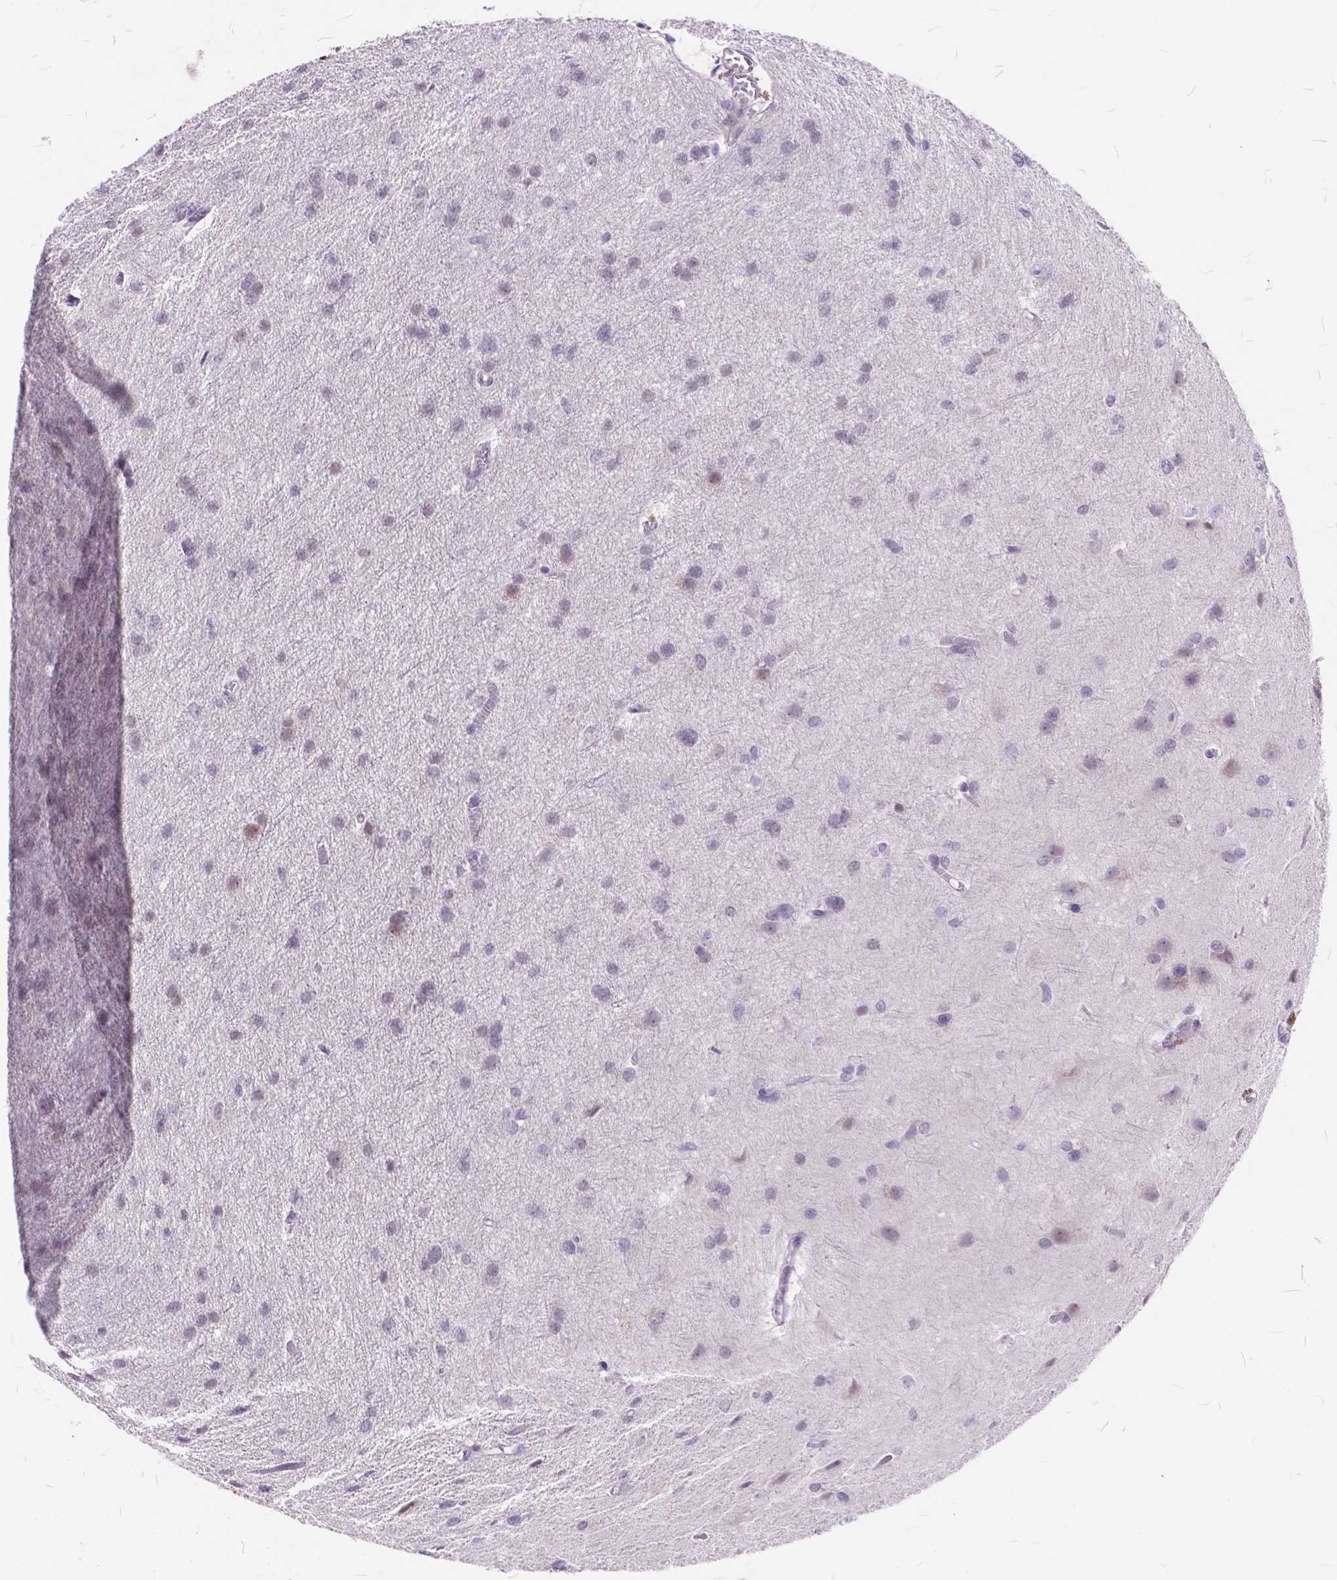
{"staining": {"intensity": "negative", "quantity": "none", "location": "none"}, "tissue": "glioma", "cell_type": "Tumor cells", "image_type": "cancer", "snomed": [{"axis": "morphology", "description": "Glioma, malignant, High grade"}, {"axis": "topography", "description": "Brain"}], "caption": "High magnification brightfield microscopy of malignant glioma (high-grade) stained with DAB (3,3'-diaminobenzidine) (brown) and counterstained with hematoxylin (blue): tumor cells show no significant staining. (DAB (3,3'-diaminobenzidine) immunohistochemistry (IHC), high magnification).", "gene": "MAN2C1", "patient": {"sex": "male", "age": 68}}